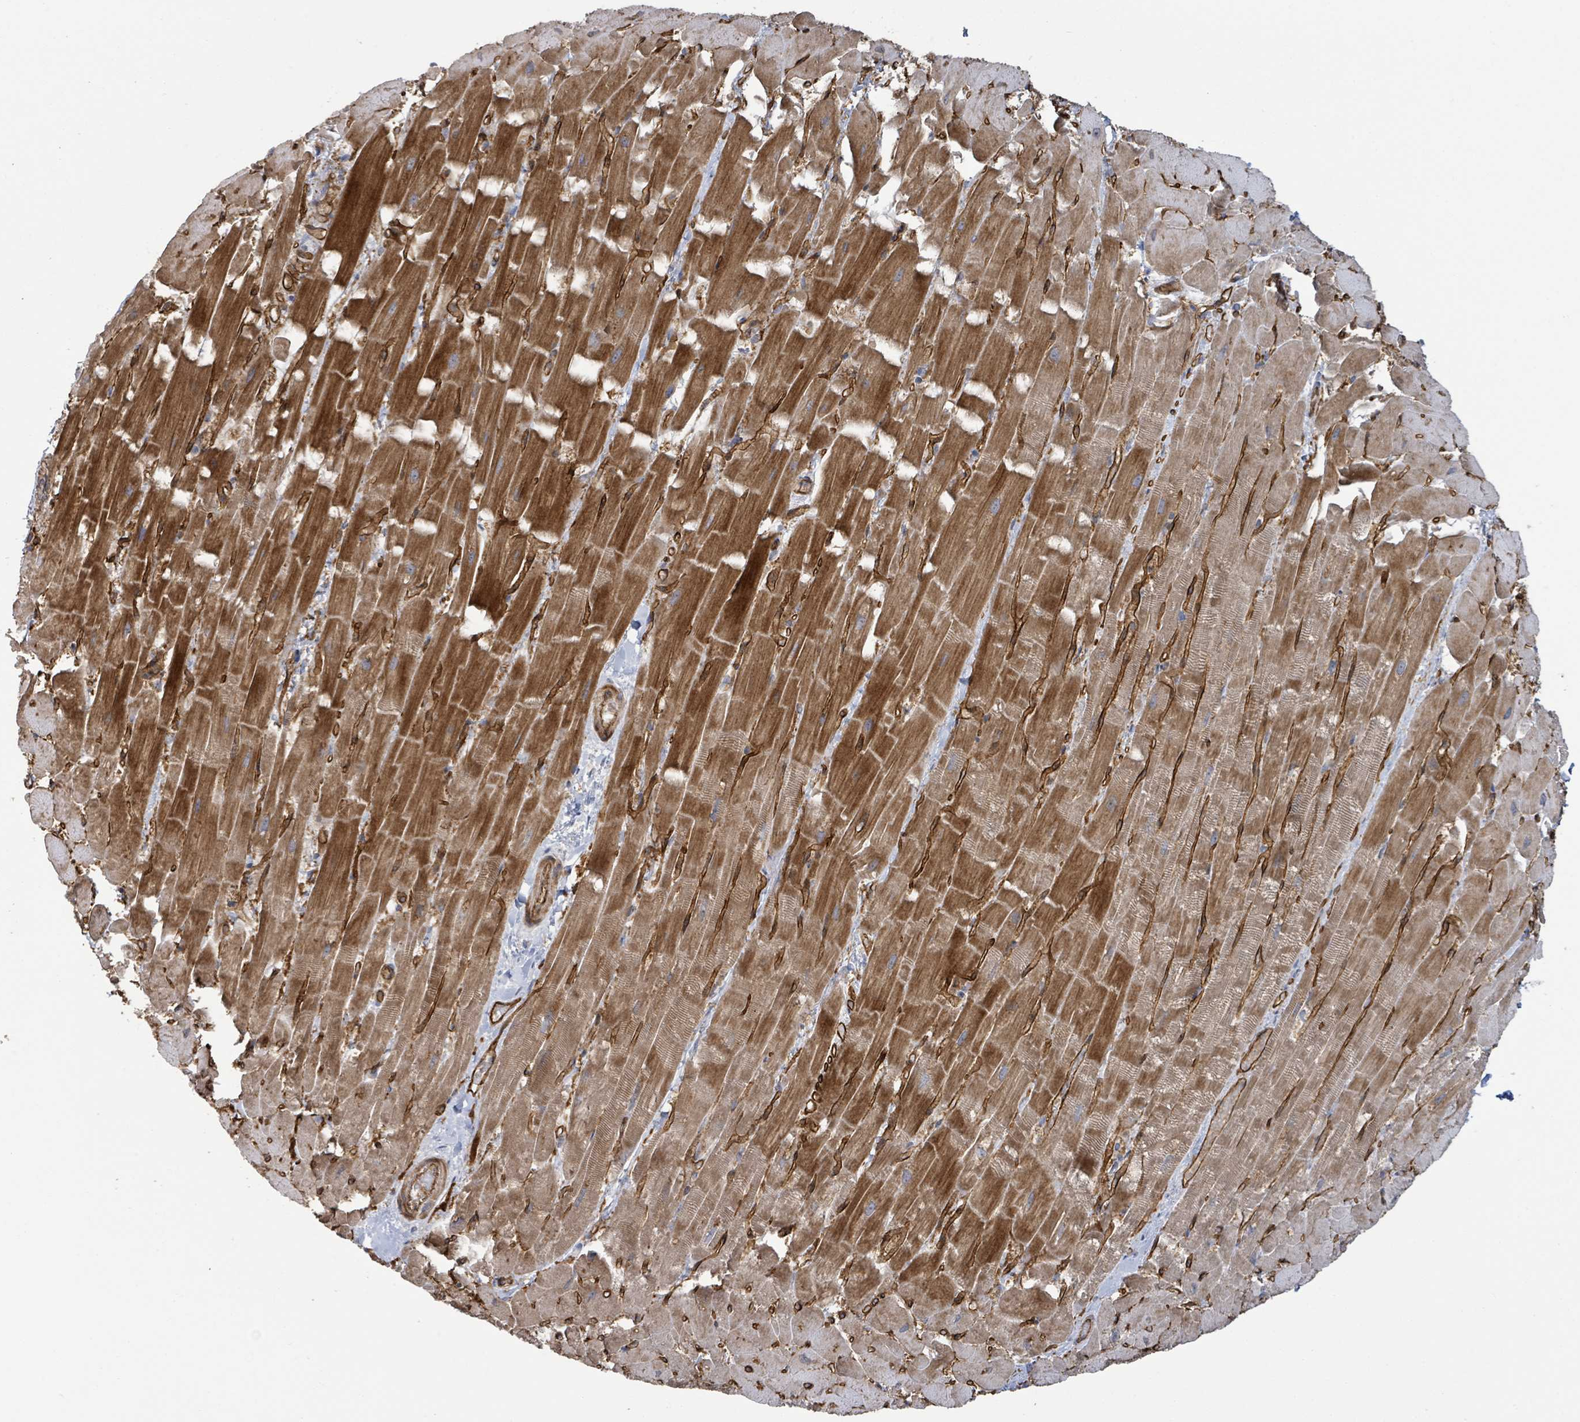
{"staining": {"intensity": "strong", "quantity": "25%-75%", "location": "cytoplasmic/membranous"}, "tissue": "heart muscle", "cell_type": "Cardiomyocytes", "image_type": "normal", "snomed": [{"axis": "morphology", "description": "Normal tissue, NOS"}, {"axis": "topography", "description": "Heart"}], "caption": "Protein analysis of benign heart muscle reveals strong cytoplasmic/membranous positivity in approximately 25%-75% of cardiomyocytes.", "gene": "KANK3", "patient": {"sex": "male", "age": 37}}